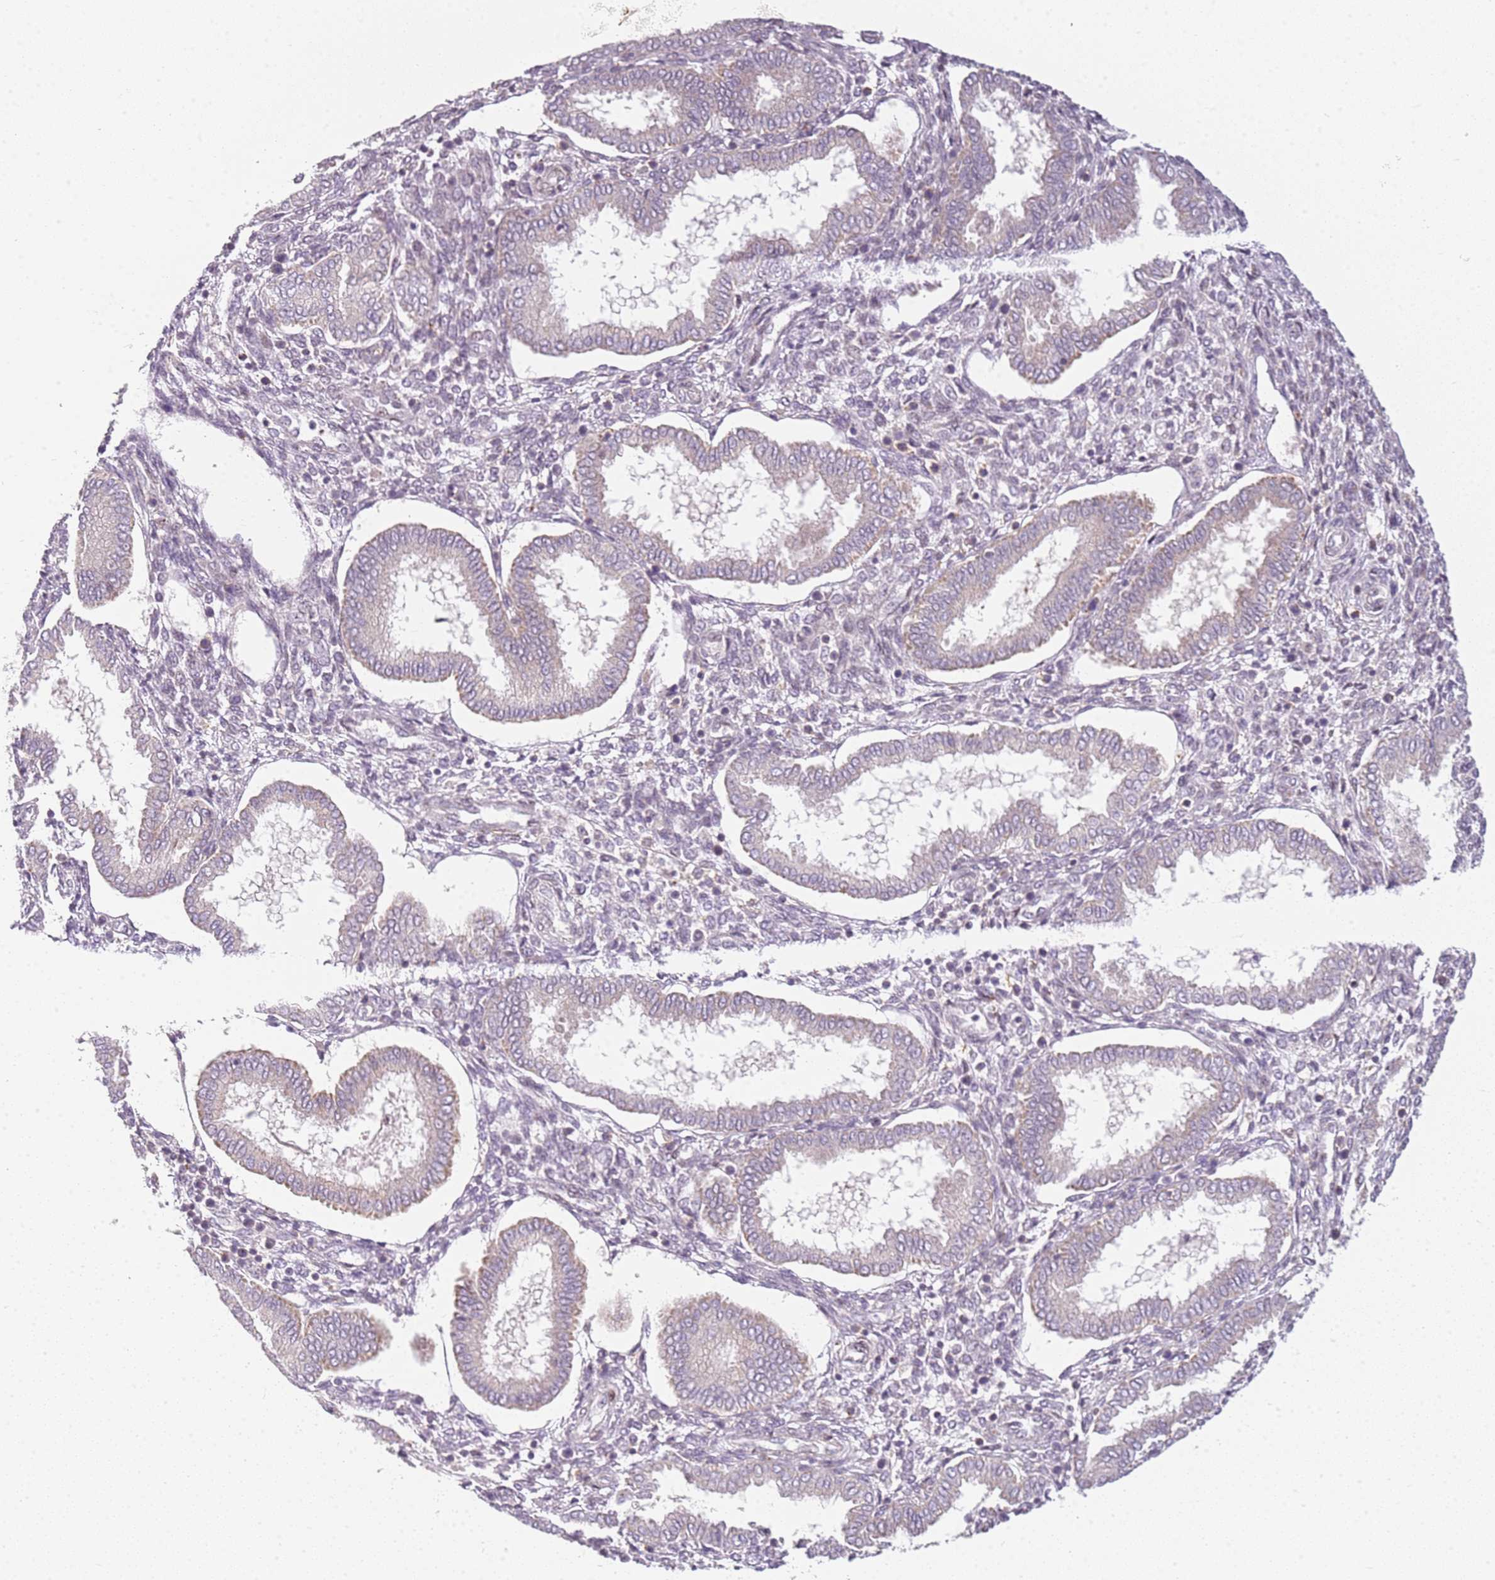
{"staining": {"intensity": "negative", "quantity": "none", "location": "none"}, "tissue": "endometrium", "cell_type": "Cells in endometrial stroma", "image_type": "normal", "snomed": [{"axis": "morphology", "description": "Normal tissue, NOS"}, {"axis": "topography", "description": "Endometrium"}], "caption": "There is no significant expression in cells in endometrial stroma of endometrium. (DAB IHC with hematoxylin counter stain).", "gene": "DEFB116", "patient": {"sex": "female", "age": 24}}